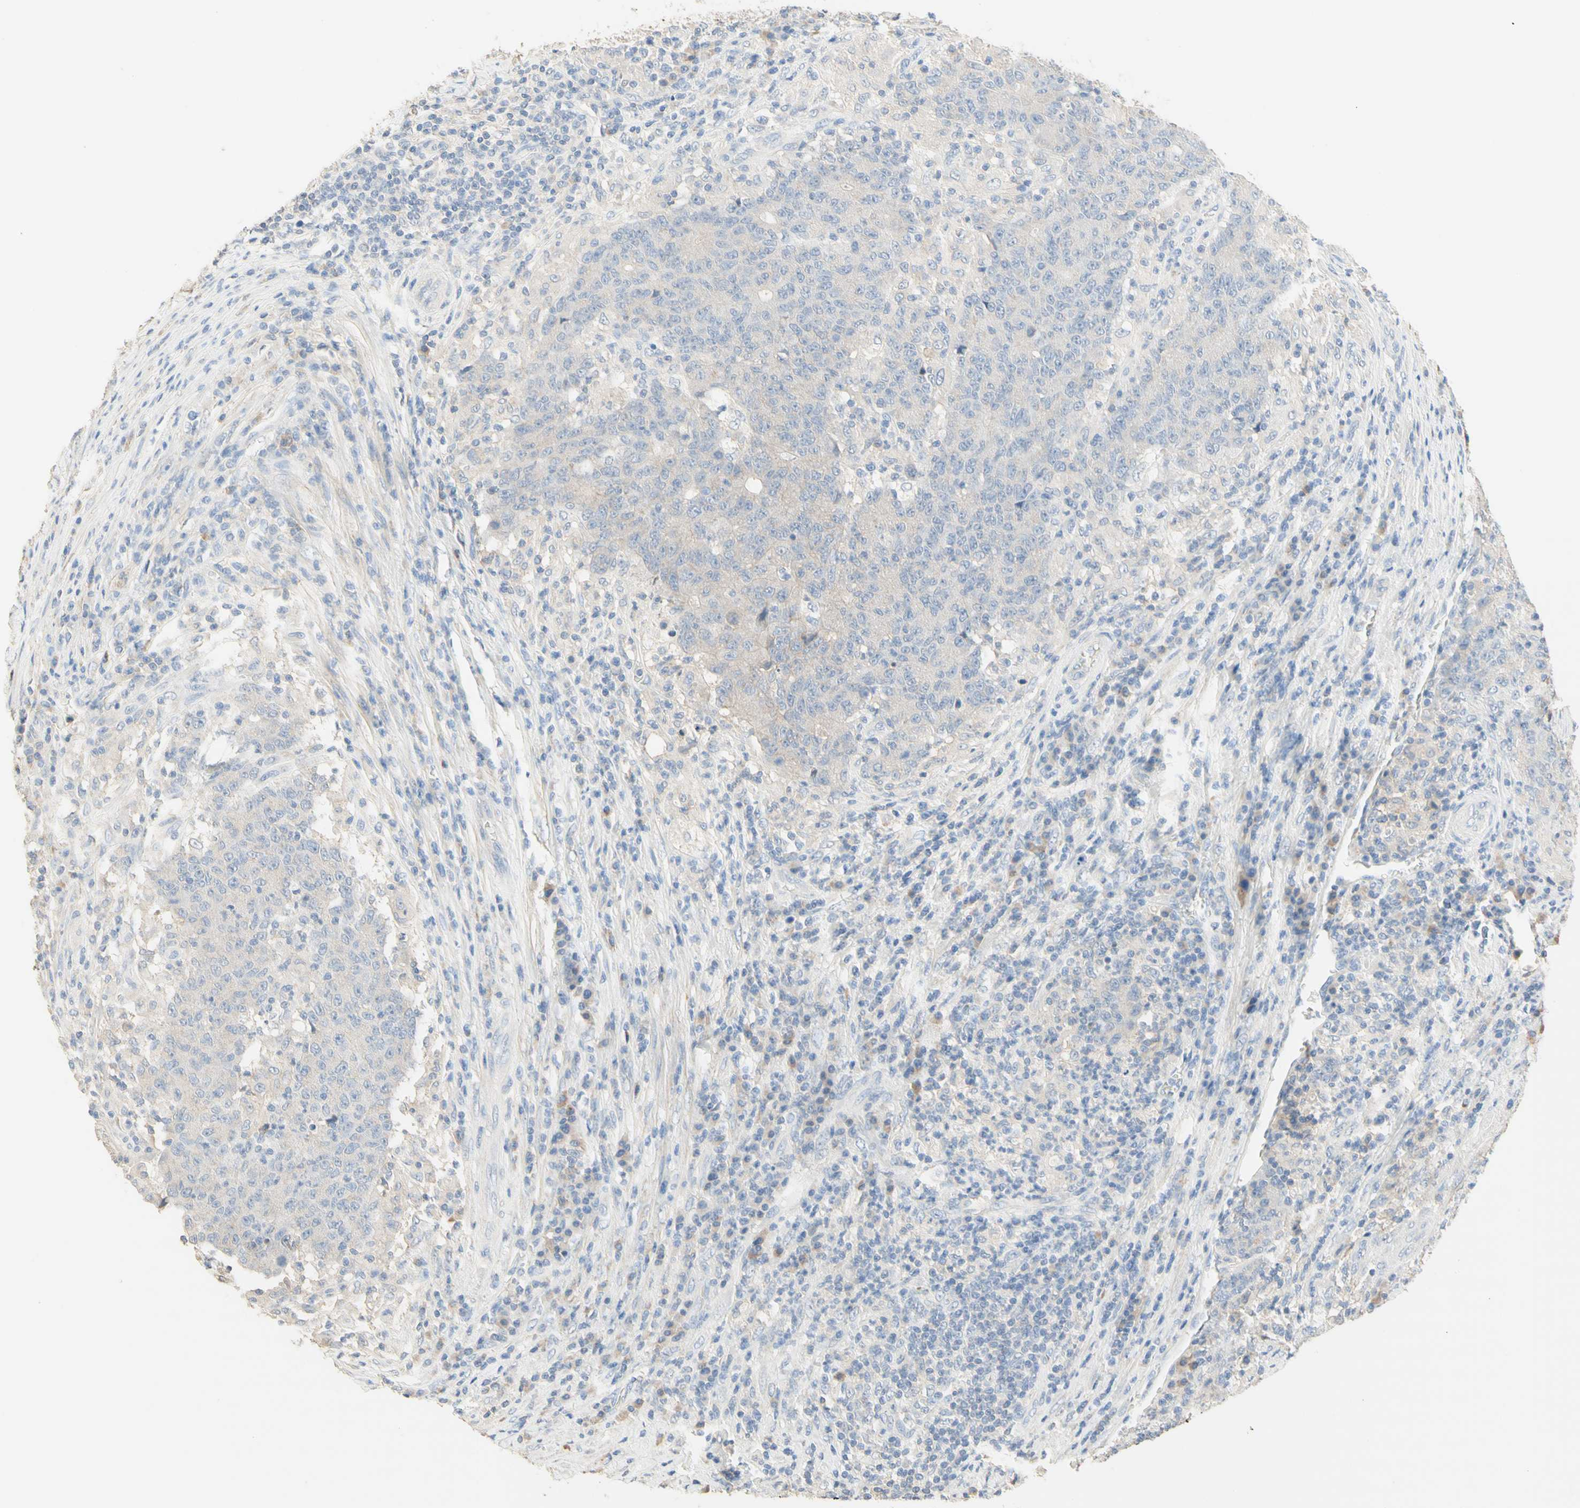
{"staining": {"intensity": "weak", "quantity": "<25%", "location": "cytoplasmic/membranous"}, "tissue": "colorectal cancer", "cell_type": "Tumor cells", "image_type": "cancer", "snomed": [{"axis": "morphology", "description": "Normal tissue, NOS"}, {"axis": "morphology", "description": "Adenocarcinoma, NOS"}, {"axis": "topography", "description": "Colon"}], "caption": "This is a micrograph of immunohistochemistry (IHC) staining of colorectal cancer (adenocarcinoma), which shows no staining in tumor cells.", "gene": "NECTIN4", "patient": {"sex": "female", "age": 75}}